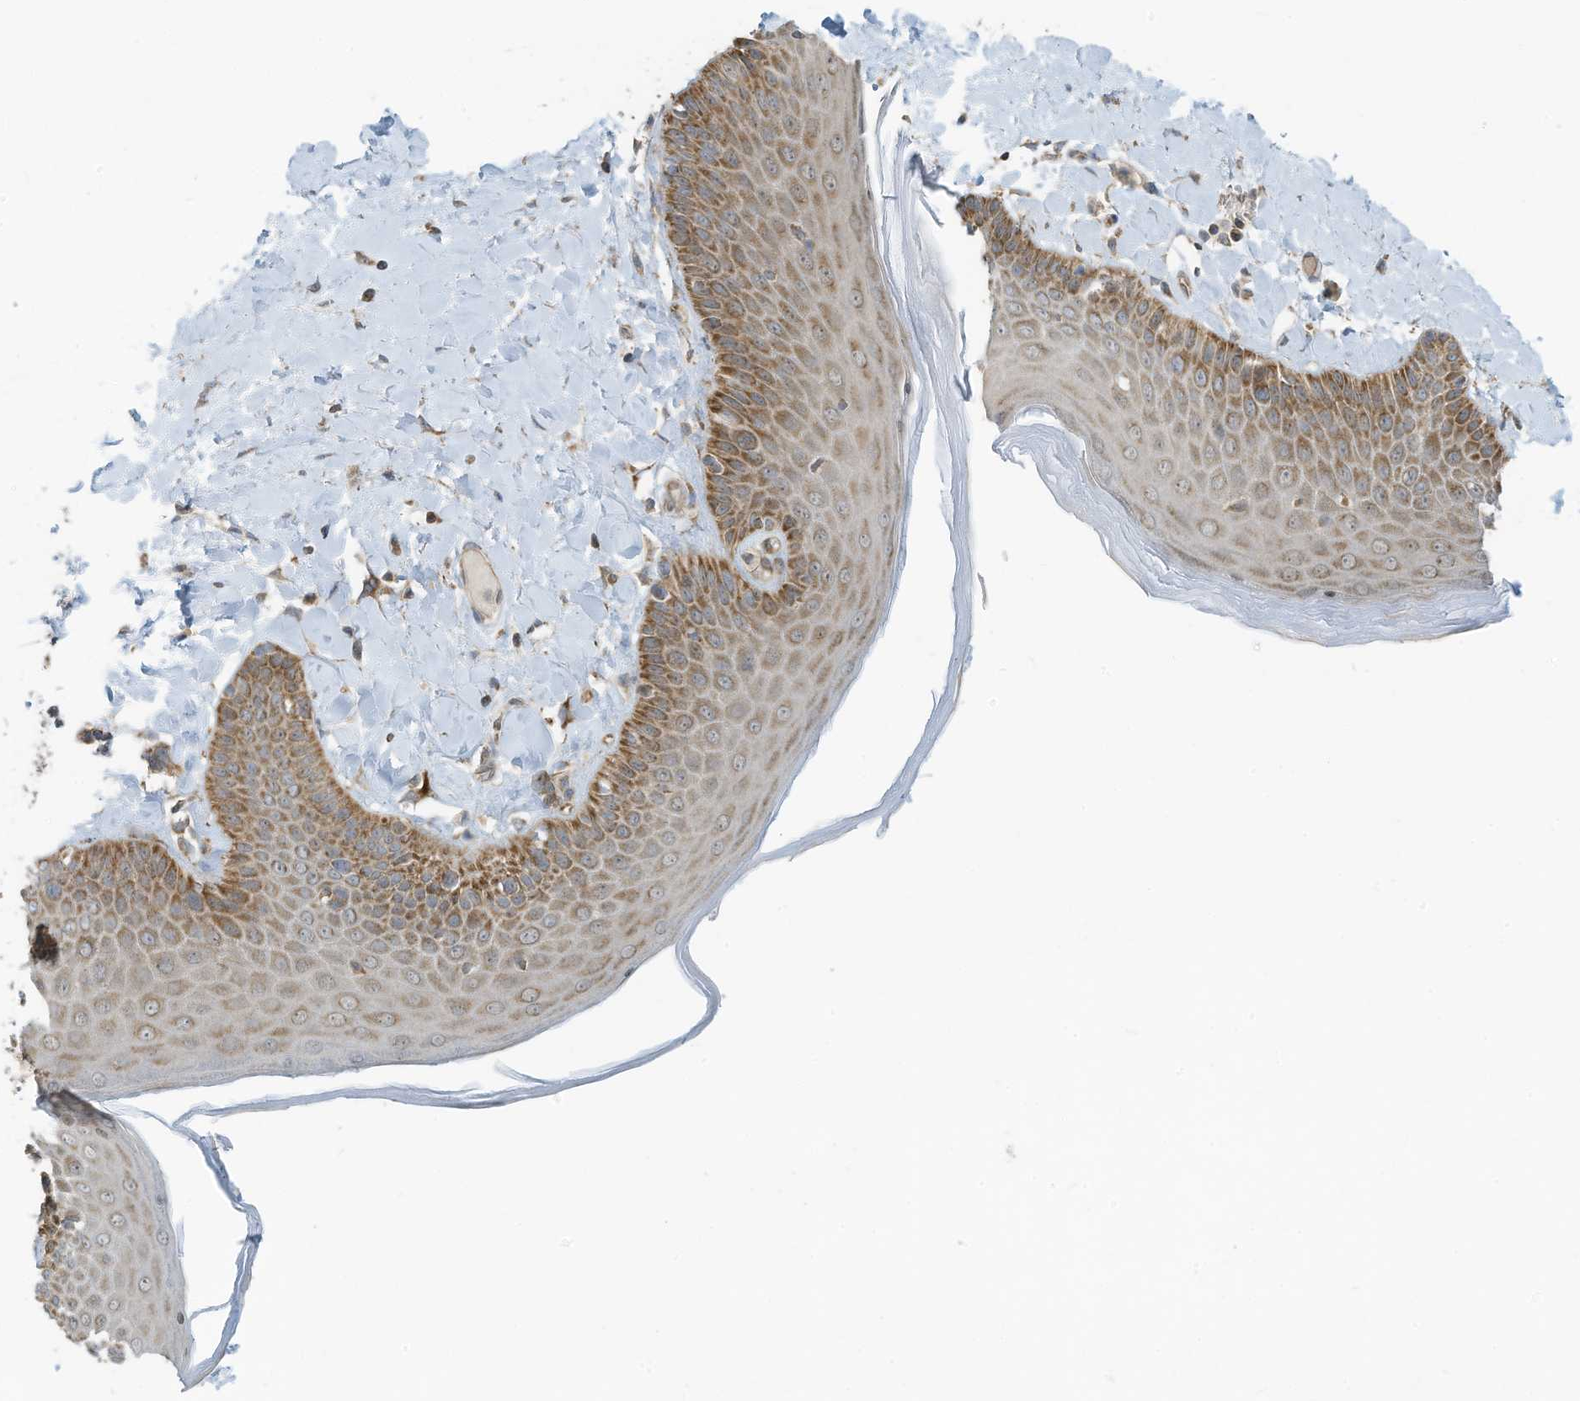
{"staining": {"intensity": "moderate", "quantity": "25%-75%", "location": "cytoplasmic/membranous"}, "tissue": "skin", "cell_type": "Epidermal cells", "image_type": "normal", "snomed": [{"axis": "morphology", "description": "Normal tissue, NOS"}, {"axis": "topography", "description": "Anal"}], "caption": "DAB (3,3'-diaminobenzidine) immunohistochemical staining of normal human skin reveals moderate cytoplasmic/membranous protein positivity in approximately 25%-75% of epidermal cells.", "gene": "METTL6", "patient": {"sex": "male", "age": 69}}